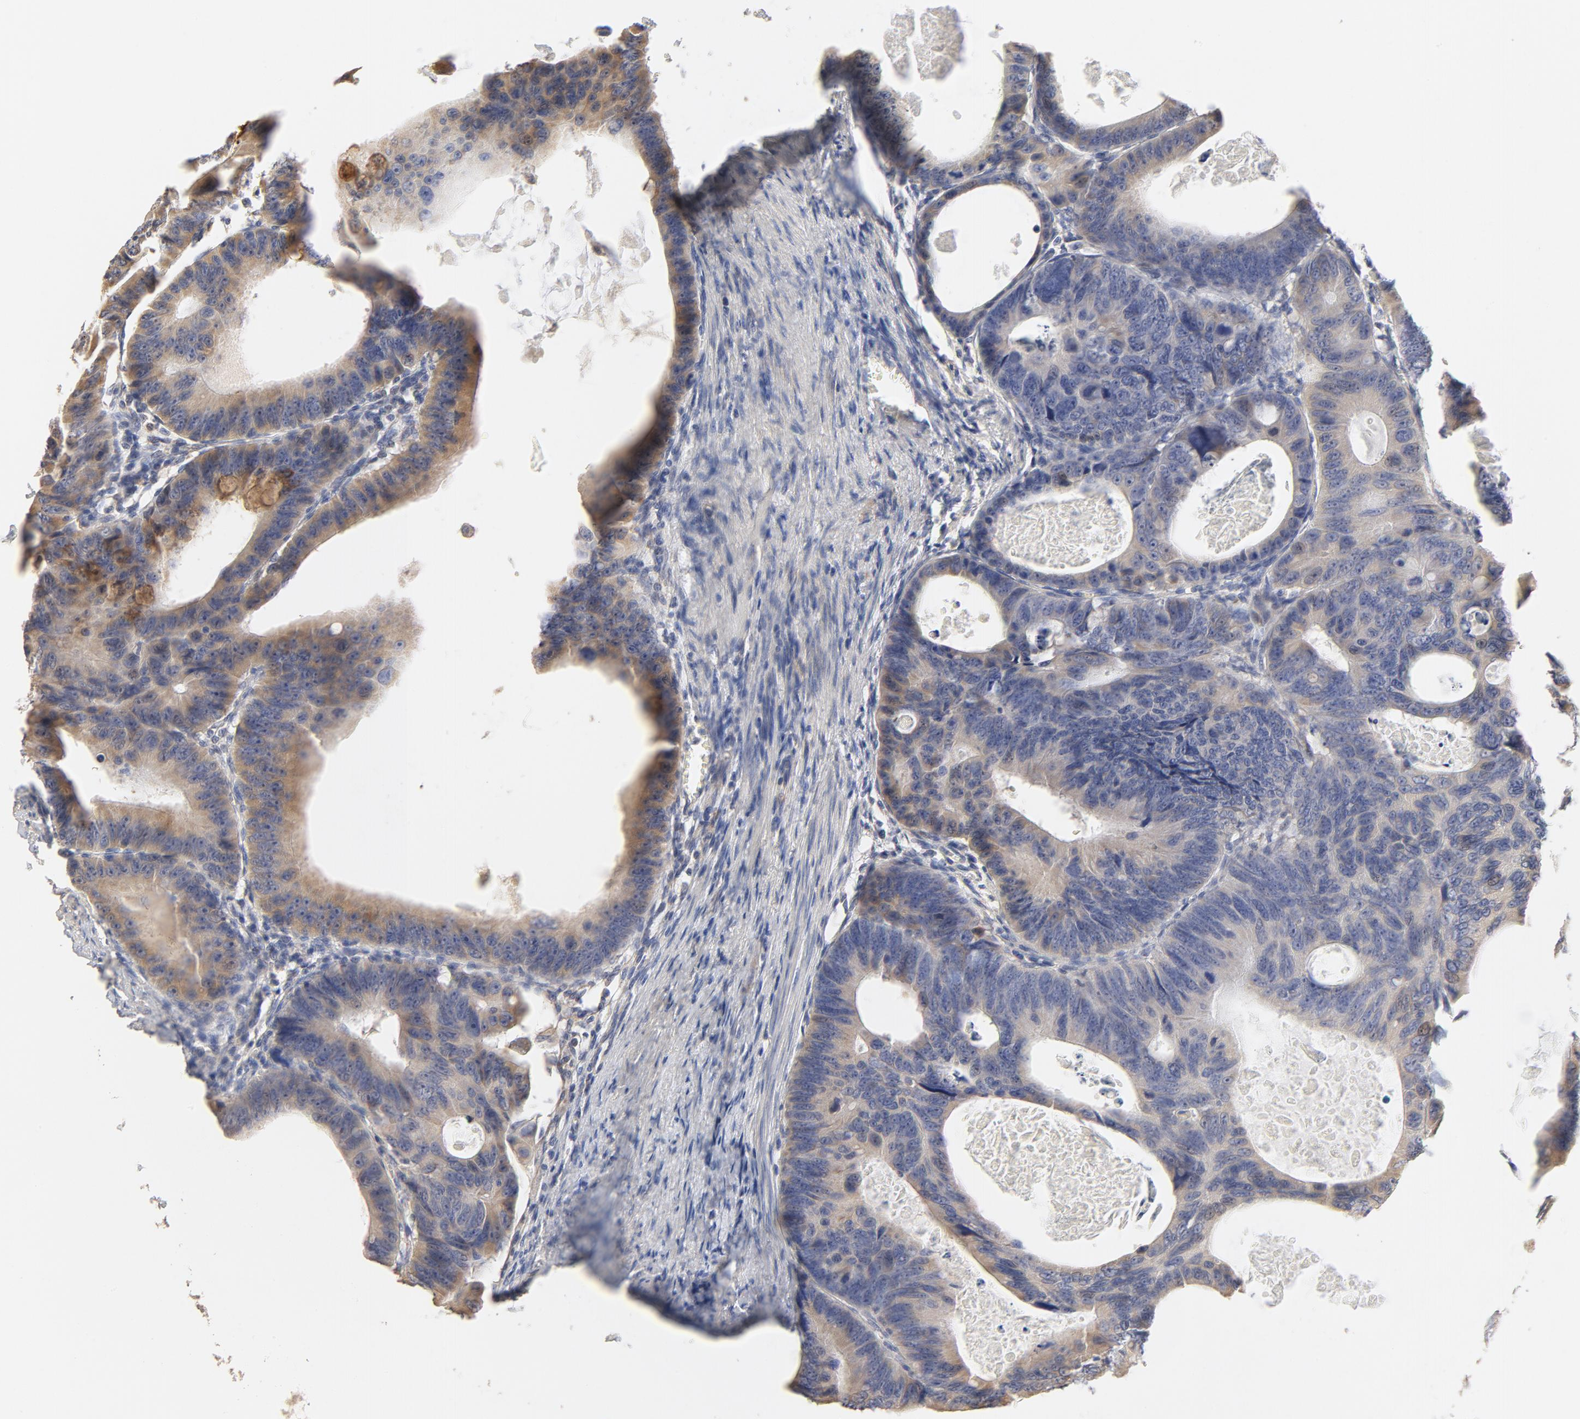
{"staining": {"intensity": "weak", "quantity": "25%-75%", "location": "cytoplasmic/membranous"}, "tissue": "colorectal cancer", "cell_type": "Tumor cells", "image_type": "cancer", "snomed": [{"axis": "morphology", "description": "Adenocarcinoma, NOS"}, {"axis": "topography", "description": "Colon"}], "caption": "Colorectal cancer tissue reveals weak cytoplasmic/membranous expression in about 25%-75% of tumor cells, visualized by immunohistochemistry. Ihc stains the protein in brown and the nuclei are stained blue.", "gene": "FCGBP", "patient": {"sex": "female", "age": 55}}